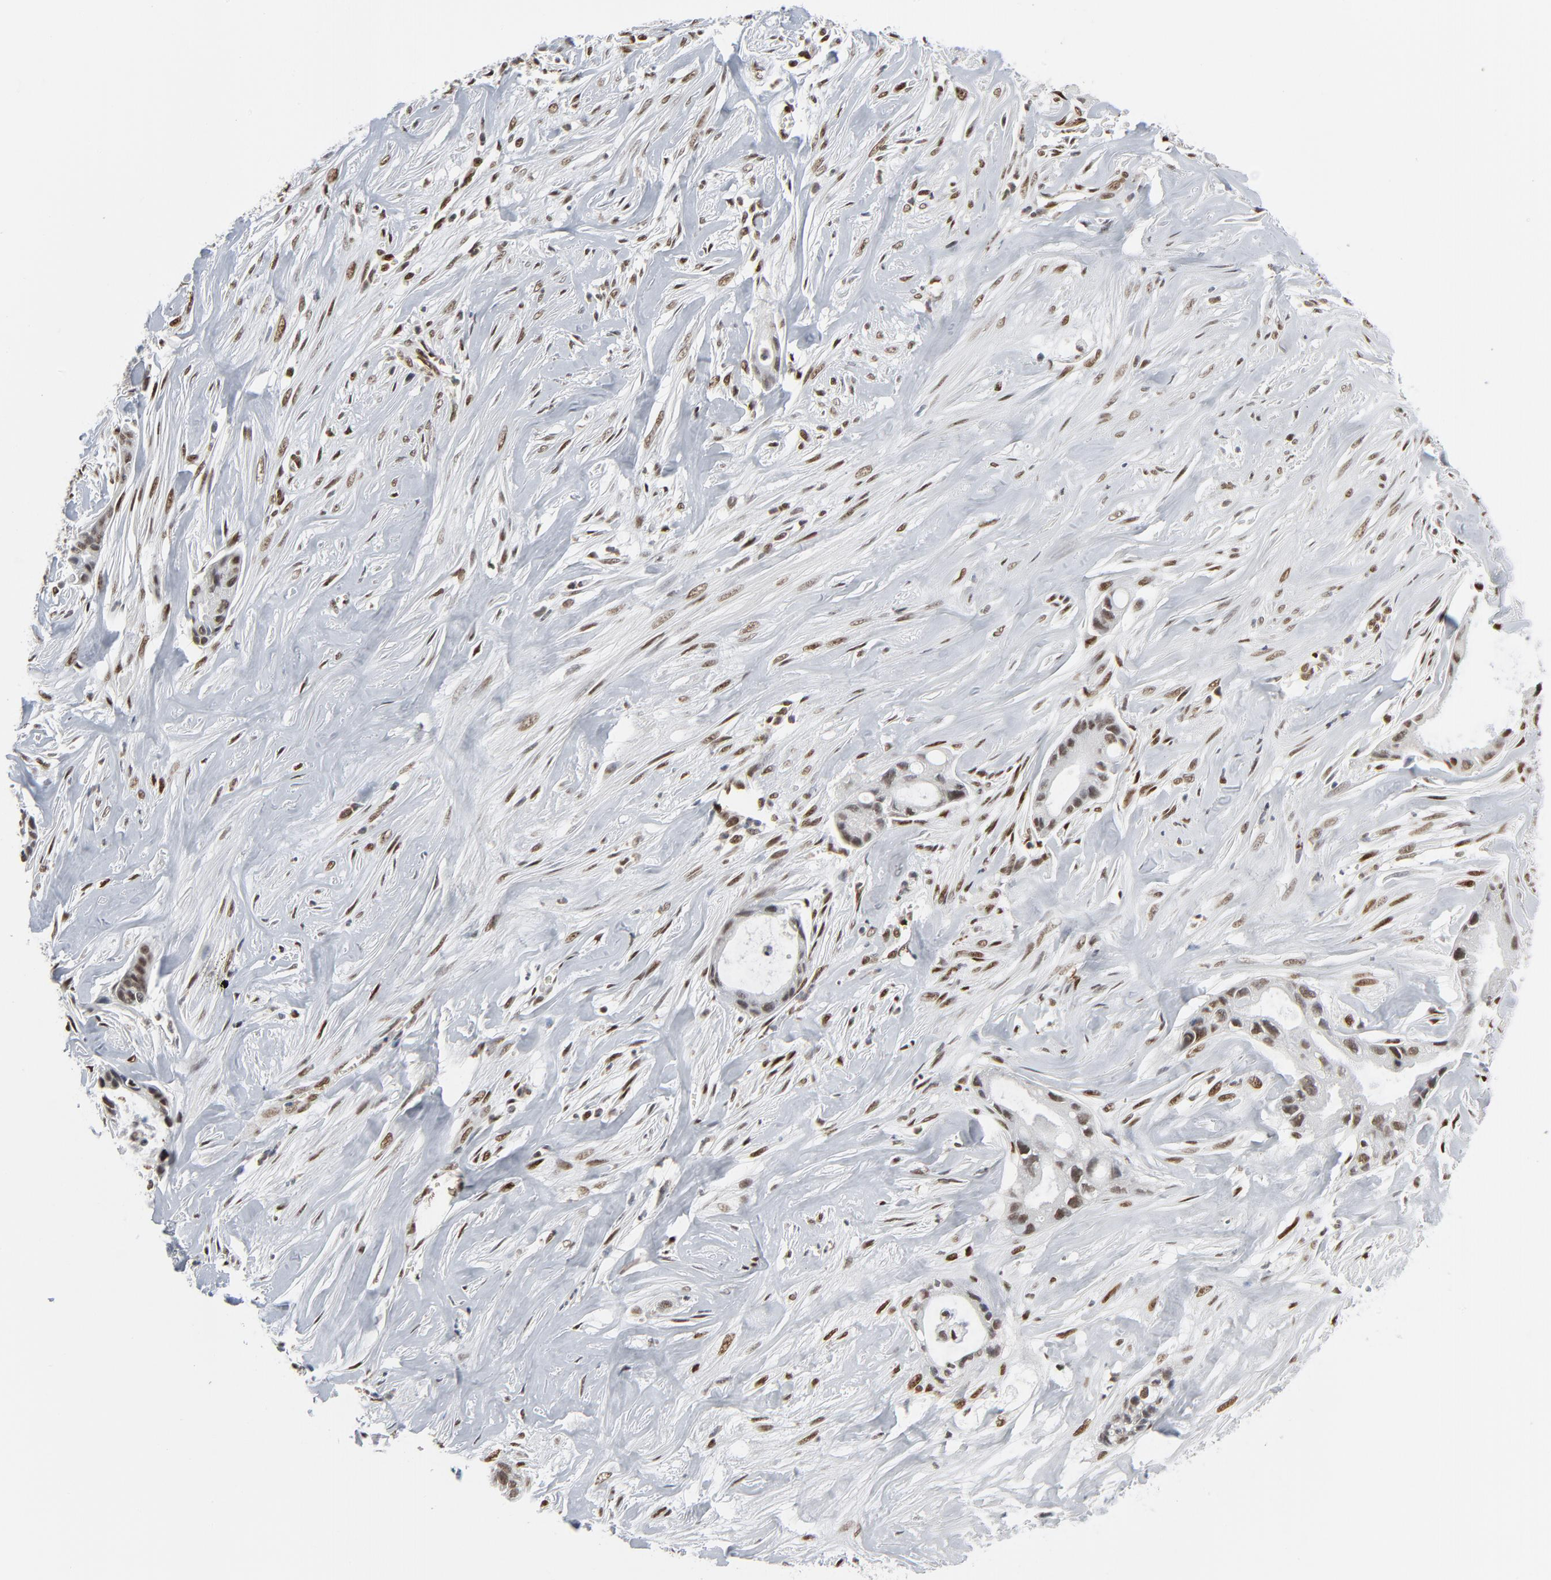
{"staining": {"intensity": "moderate", "quantity": "25%-75%", "location": "nuclear"}, "tissue": "liver cancer", "cell_type": "Tumor cells", "image_type": "cancer", "snomed": [{"axis": "morphology", "description": "Cholangiocarcinoma"}, {"axis": "topography", "description": "Liver"}], "caption": "Approximately 25%-75% of tumor cells in human liver cancer display moderate nuclear protein positivity as visualized by brown immunohistochemical staining.", "gene": "CUX1", "patient": {"sex": "female", "age": 55}}